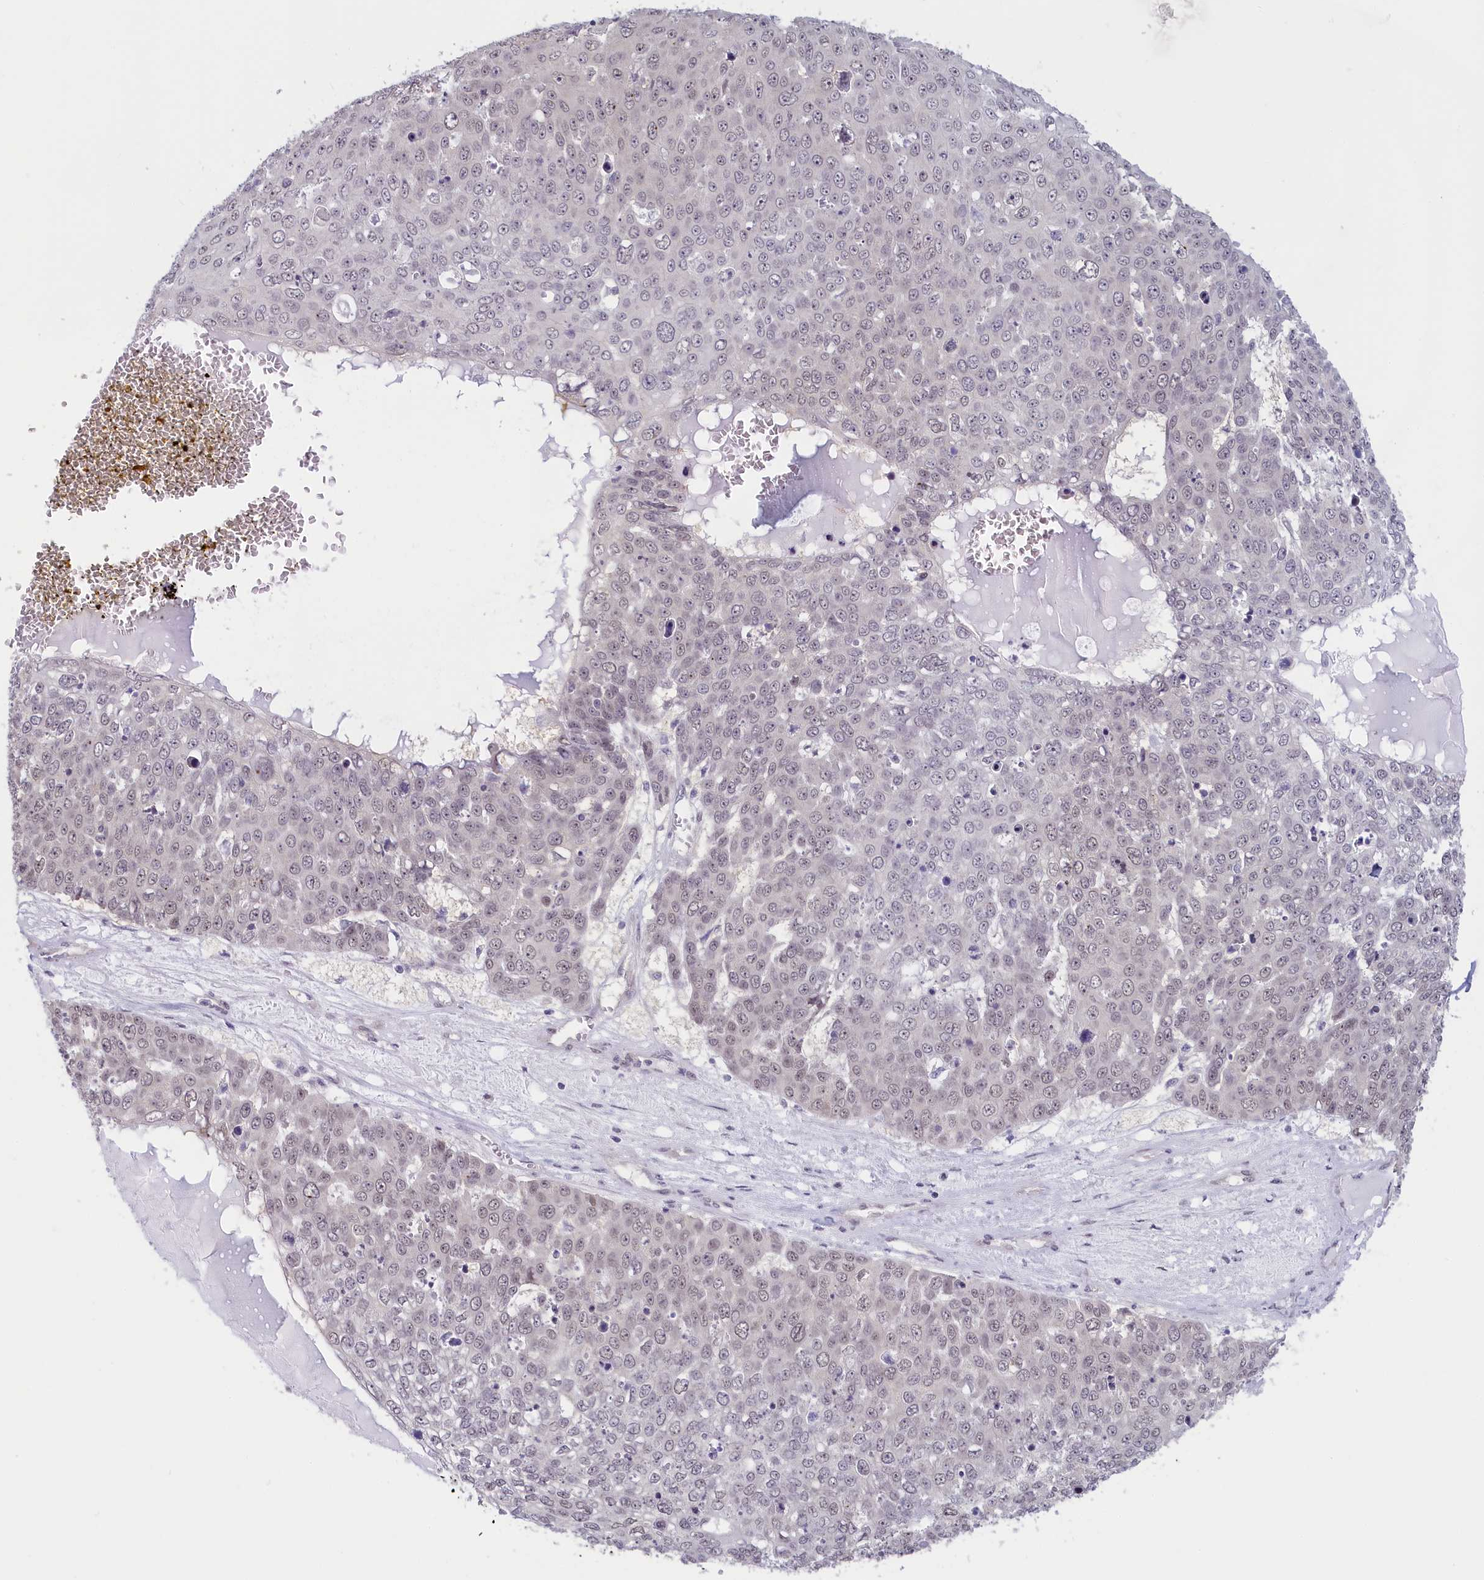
{"staining": {"intensity": "weak", "quantity": "25%-75%", "location": "nuclear"}, "tissue": "skin cancer", "cell_type": "Tumor cells", "image_type": "cancer", "snomed": [{"axis": "morphology", "description": "Squamous cell carcinoma, NOS"}, {"axis": "topography", "description": "Skin"}], "caption": "Weak nuclear expression is present in approximately 25%-75% of tumor cells in skin cancer (squamous cell carcinoma).", "gene": "C19orf44", "patient": {"sex": "male", "age": 71}}